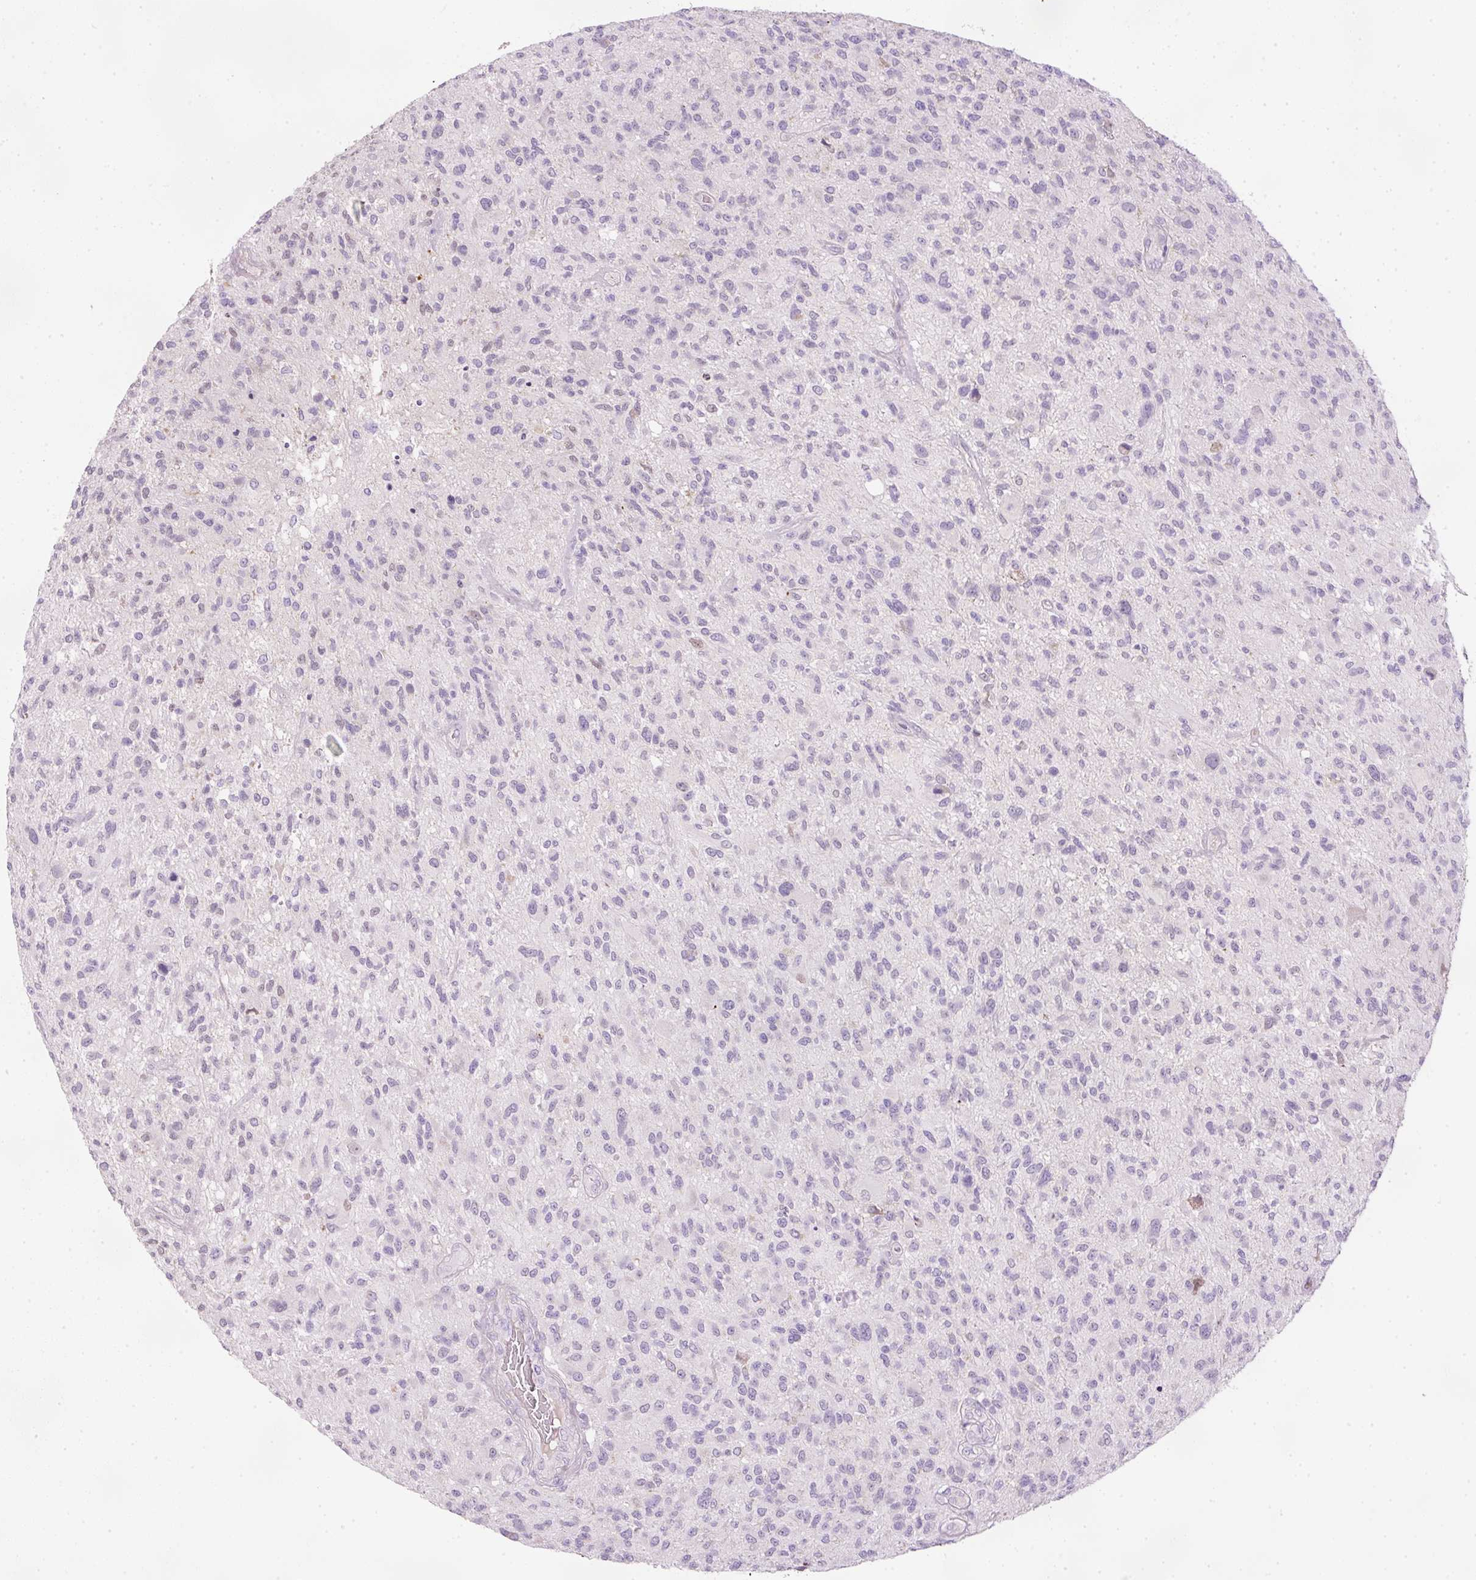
{"staining": {"intensity": "negative", "quantity": "none", "location": "none"}, "tissue": "glioma", "cell_type": "Tumor cells", "image_type": "cancer", "snomed": [{"axis": "morphology", "description": "Glioma, malignant, High grade"}, {"axis": "topography", "description": "Brain"}], "caption": "Photomicrograph shows no protein staining in tumor cells of glioma tissue.", "gene": "KPNA5", "patient": {"sex": "male", "age": 47}}